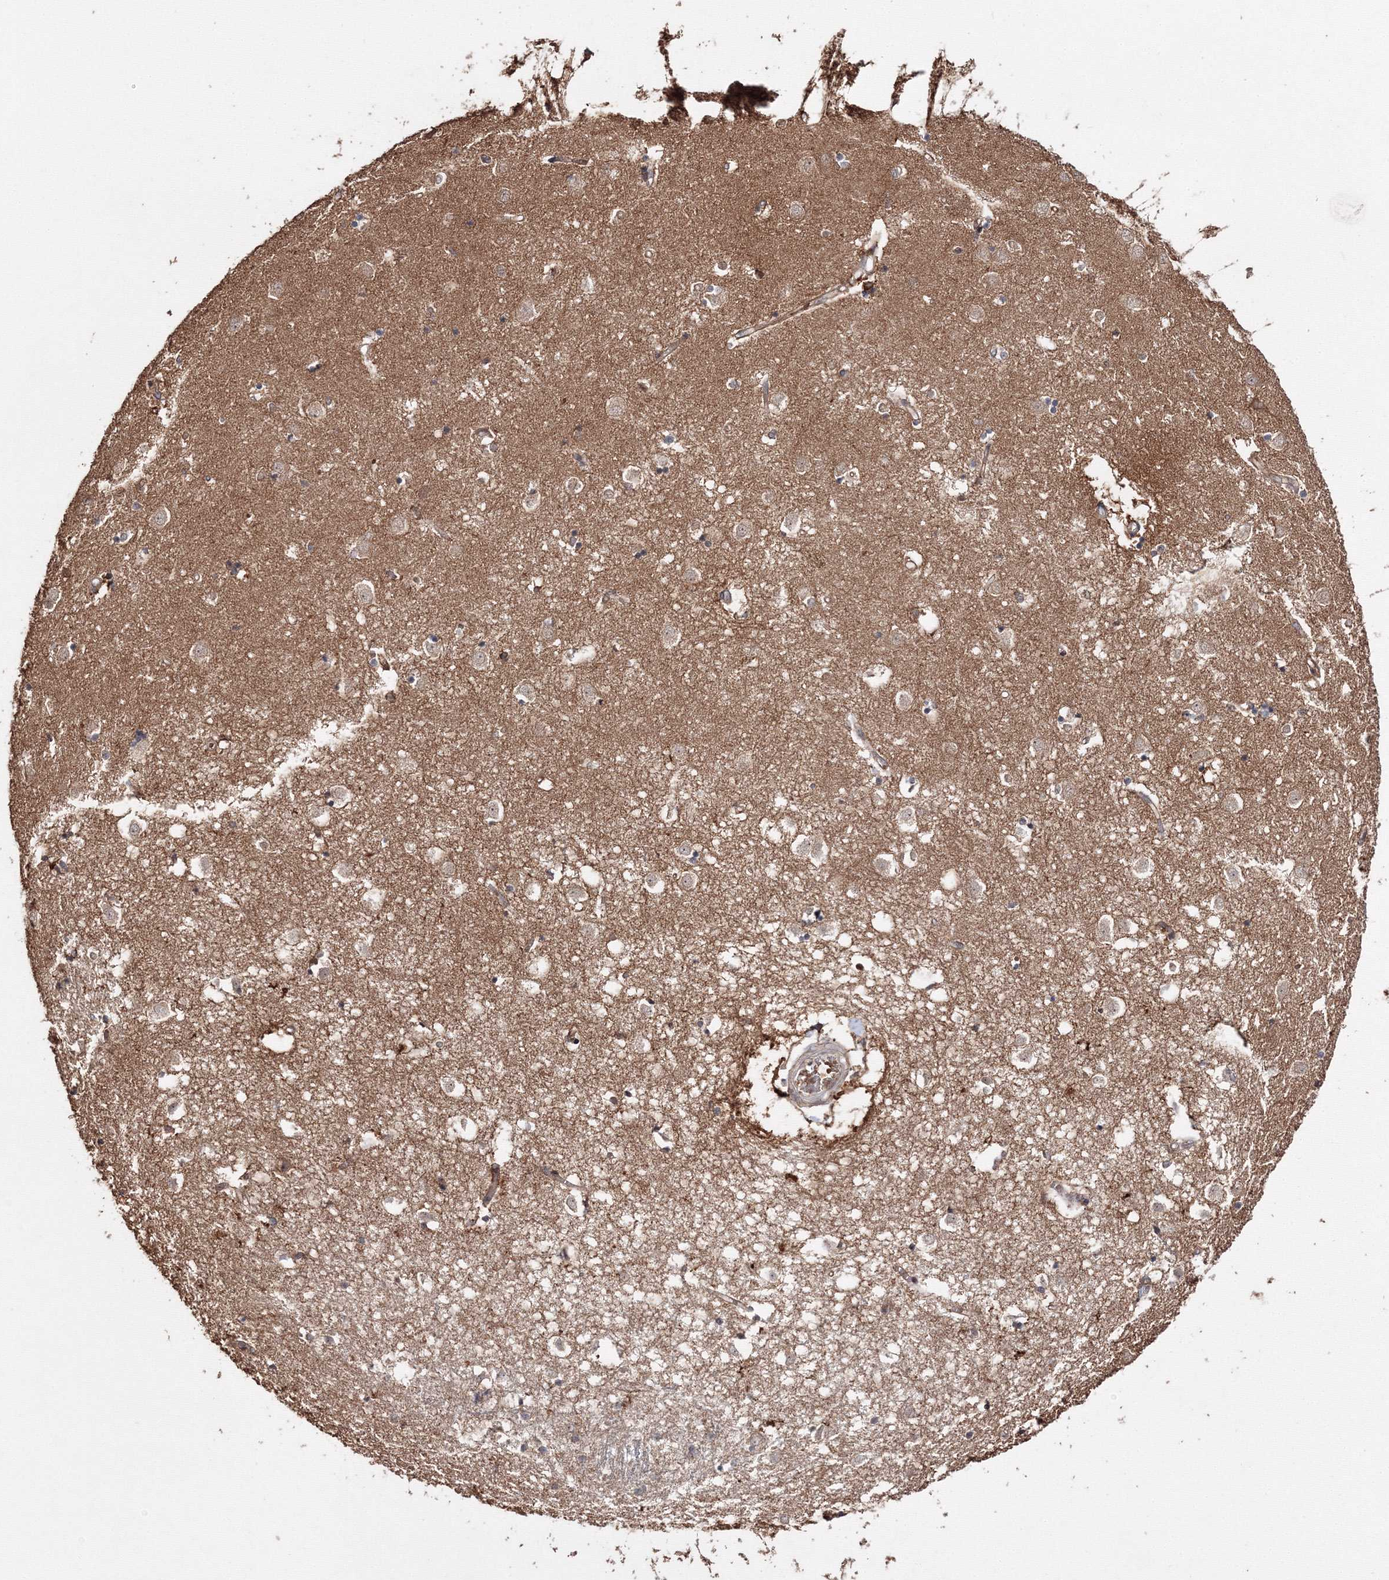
{"staining": {"intensity": "weak", "quantity": "25%-75%", "location": "cytoplasmic/membranous"}, "tissue": "caudate", "cell_type": "Glial cells", "image_type": "normal", "snomed": [{"axis": "morphology", "description": "Normal tissue, NOS"}, {"axis": "topography", "description": "Lateral ventricle wall"}], "caption": "About 25%-75% of glial cells in benign human caudate demonstrate weak cytoplasmic/membranous protein expression as visualized by brown immunohistochemical staining.", "gene": "DDO", "patient": {"sex": "male", "age": 45}}